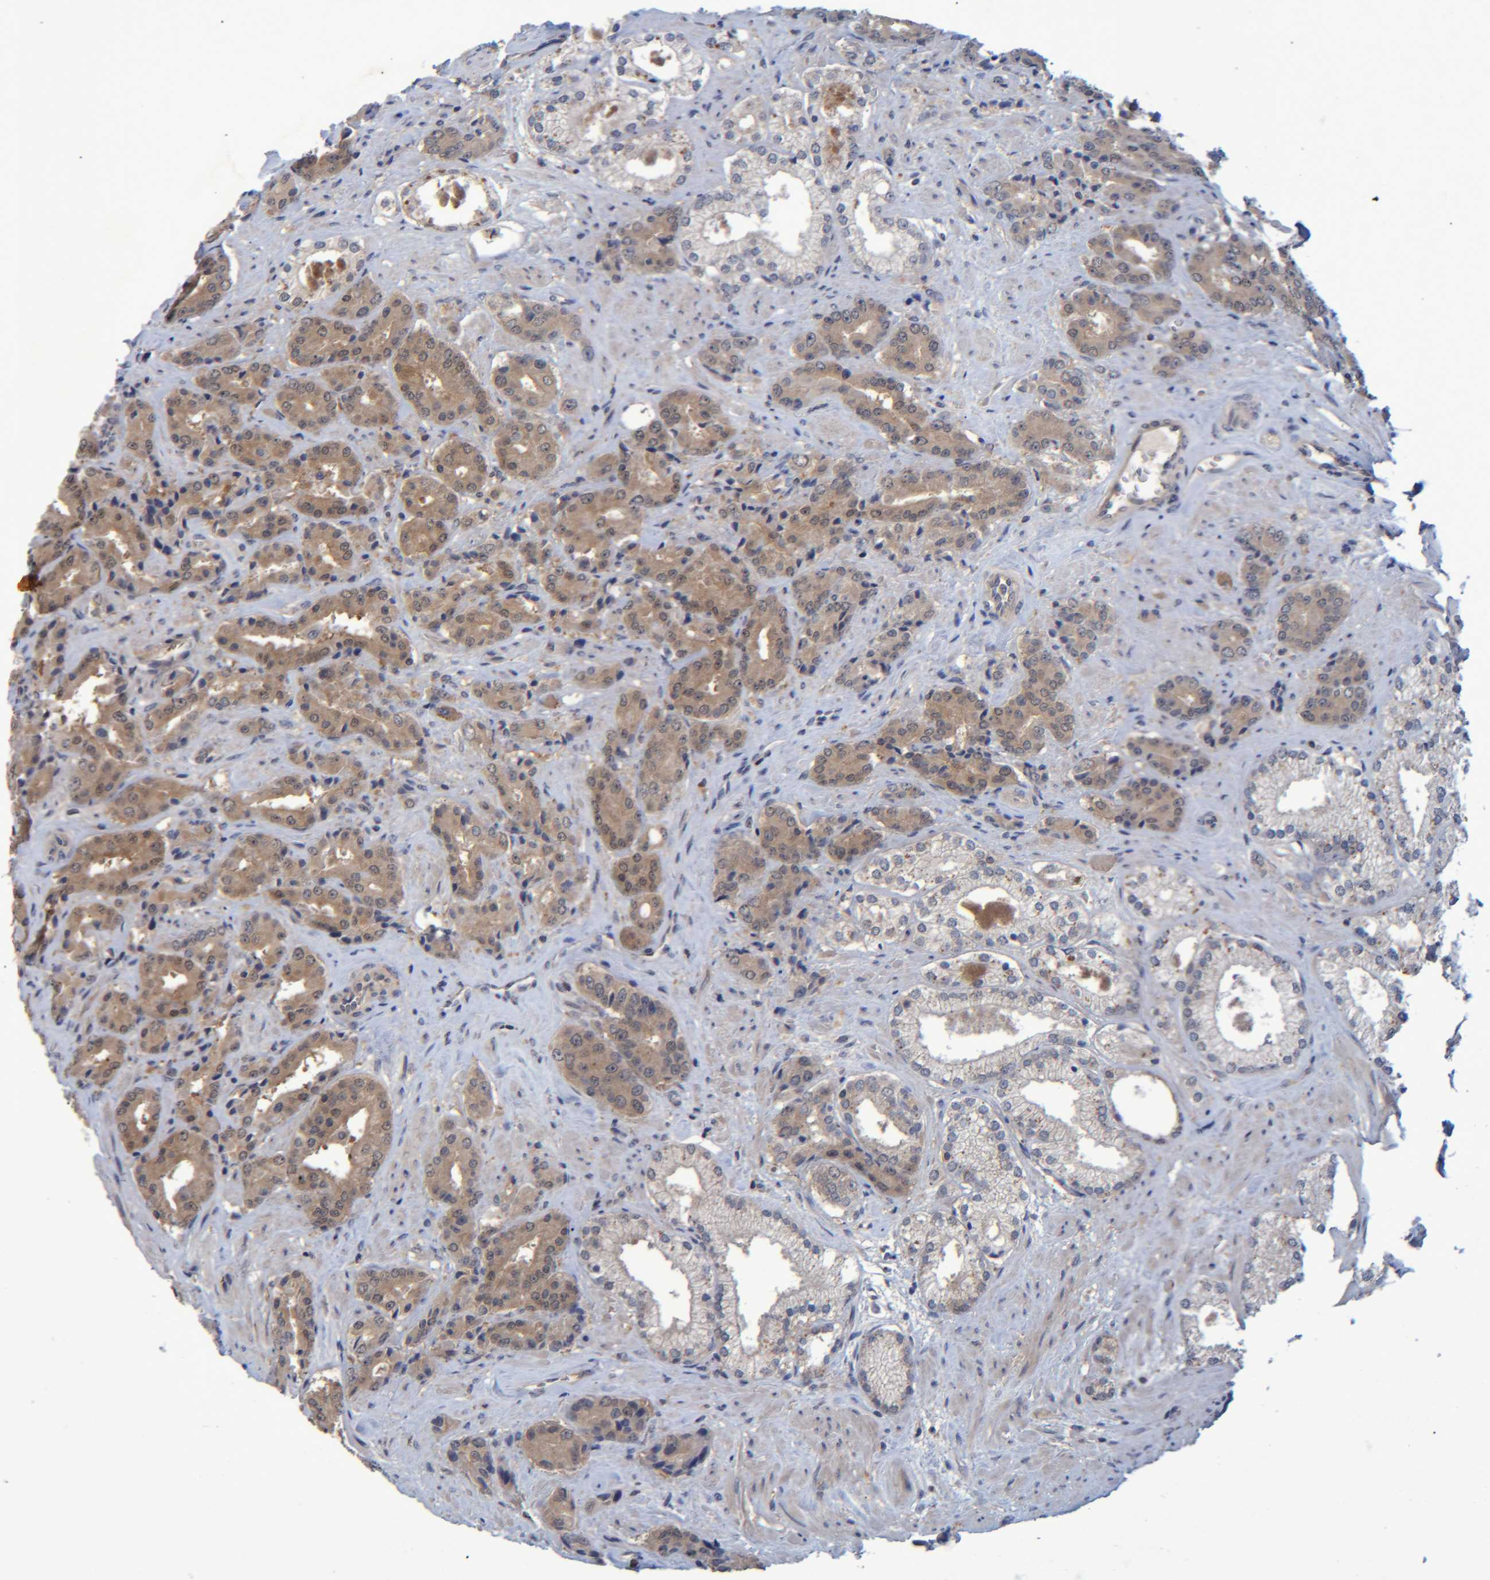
{"staining": {"intensity": "moderate", "quantity": ">75%", "location": "cytoplasmic/membranous"}, "tissue": "prostate cancer", "cell_type": "Tumor cells", "image_type": "cancer", "snomed": [{"axis": "morphology", "description": "Adenocarcinoma, High grade"}, {"axis": "topography", "description": "Prostate"}], "caption": "Moderate cytoplasmic/membranous protein expression is identified in about >75% of tumor cells in prostate adenocarcinoma (high-grade). Nuclei are stained in blue.", "gene": "PCYT2", "patient": {"sex": "male", "age": 71}}